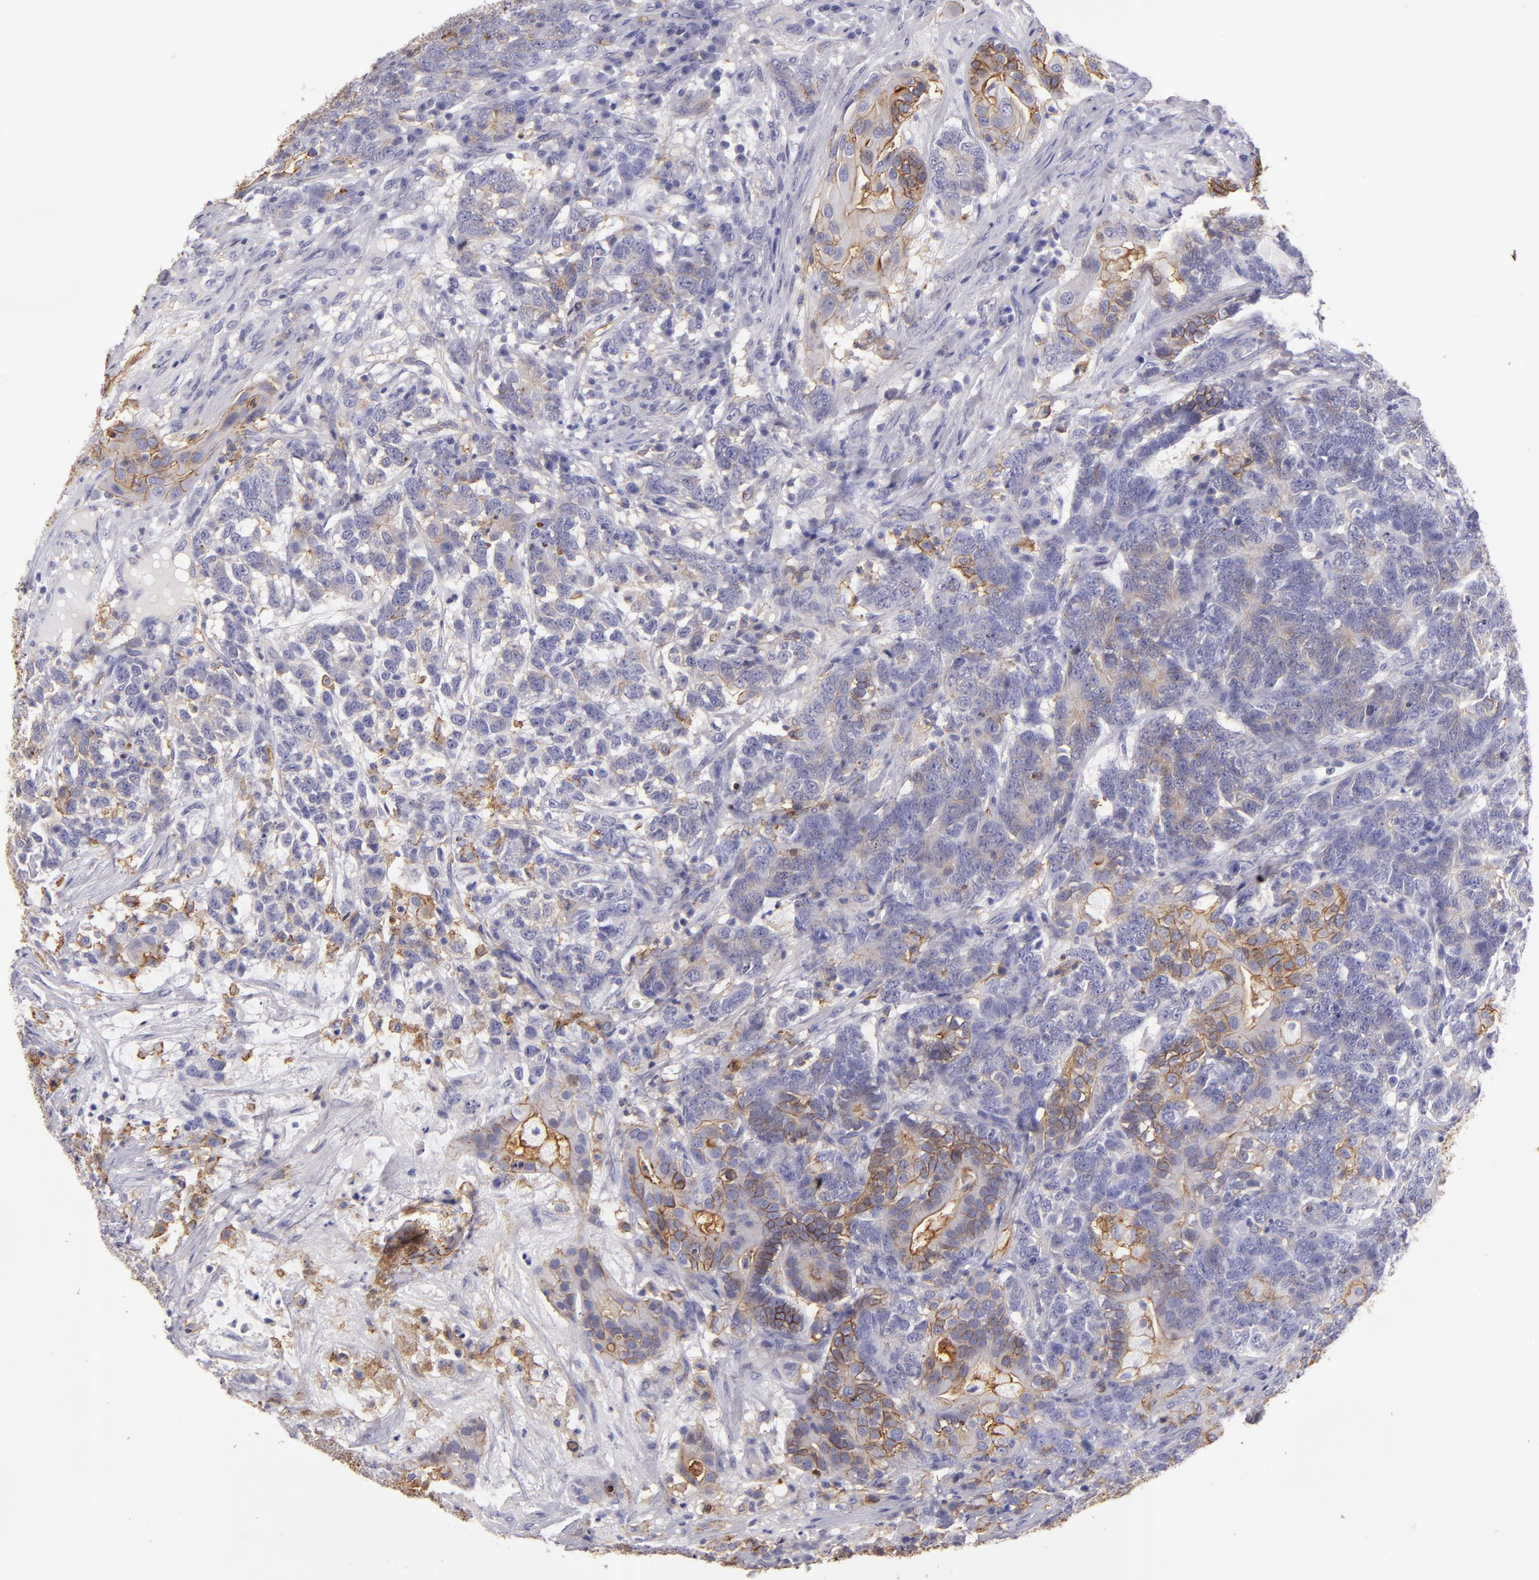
{"staining": {"intensity": "moderate", "quantity": "<25%", "location": "cytoplasmic/membranous"}, "tissue": "testis cancer", "cell_type": "Tumor cells", "image_type": "cancer", "snomed": [{"axis": "morphology", "description": "Carcinoma, Embryonal, NOS"}, {"axis": "topography", "description": "Testis"}], "caption": "A photomicrograph of human testis cancer (embryonal carcinoma) stained for a protein exhibits moderate cytoplasmic/membranous brown staining in tumor cells.", "gene": "CD9", "patient": {"sex": "male", "age": 26}}